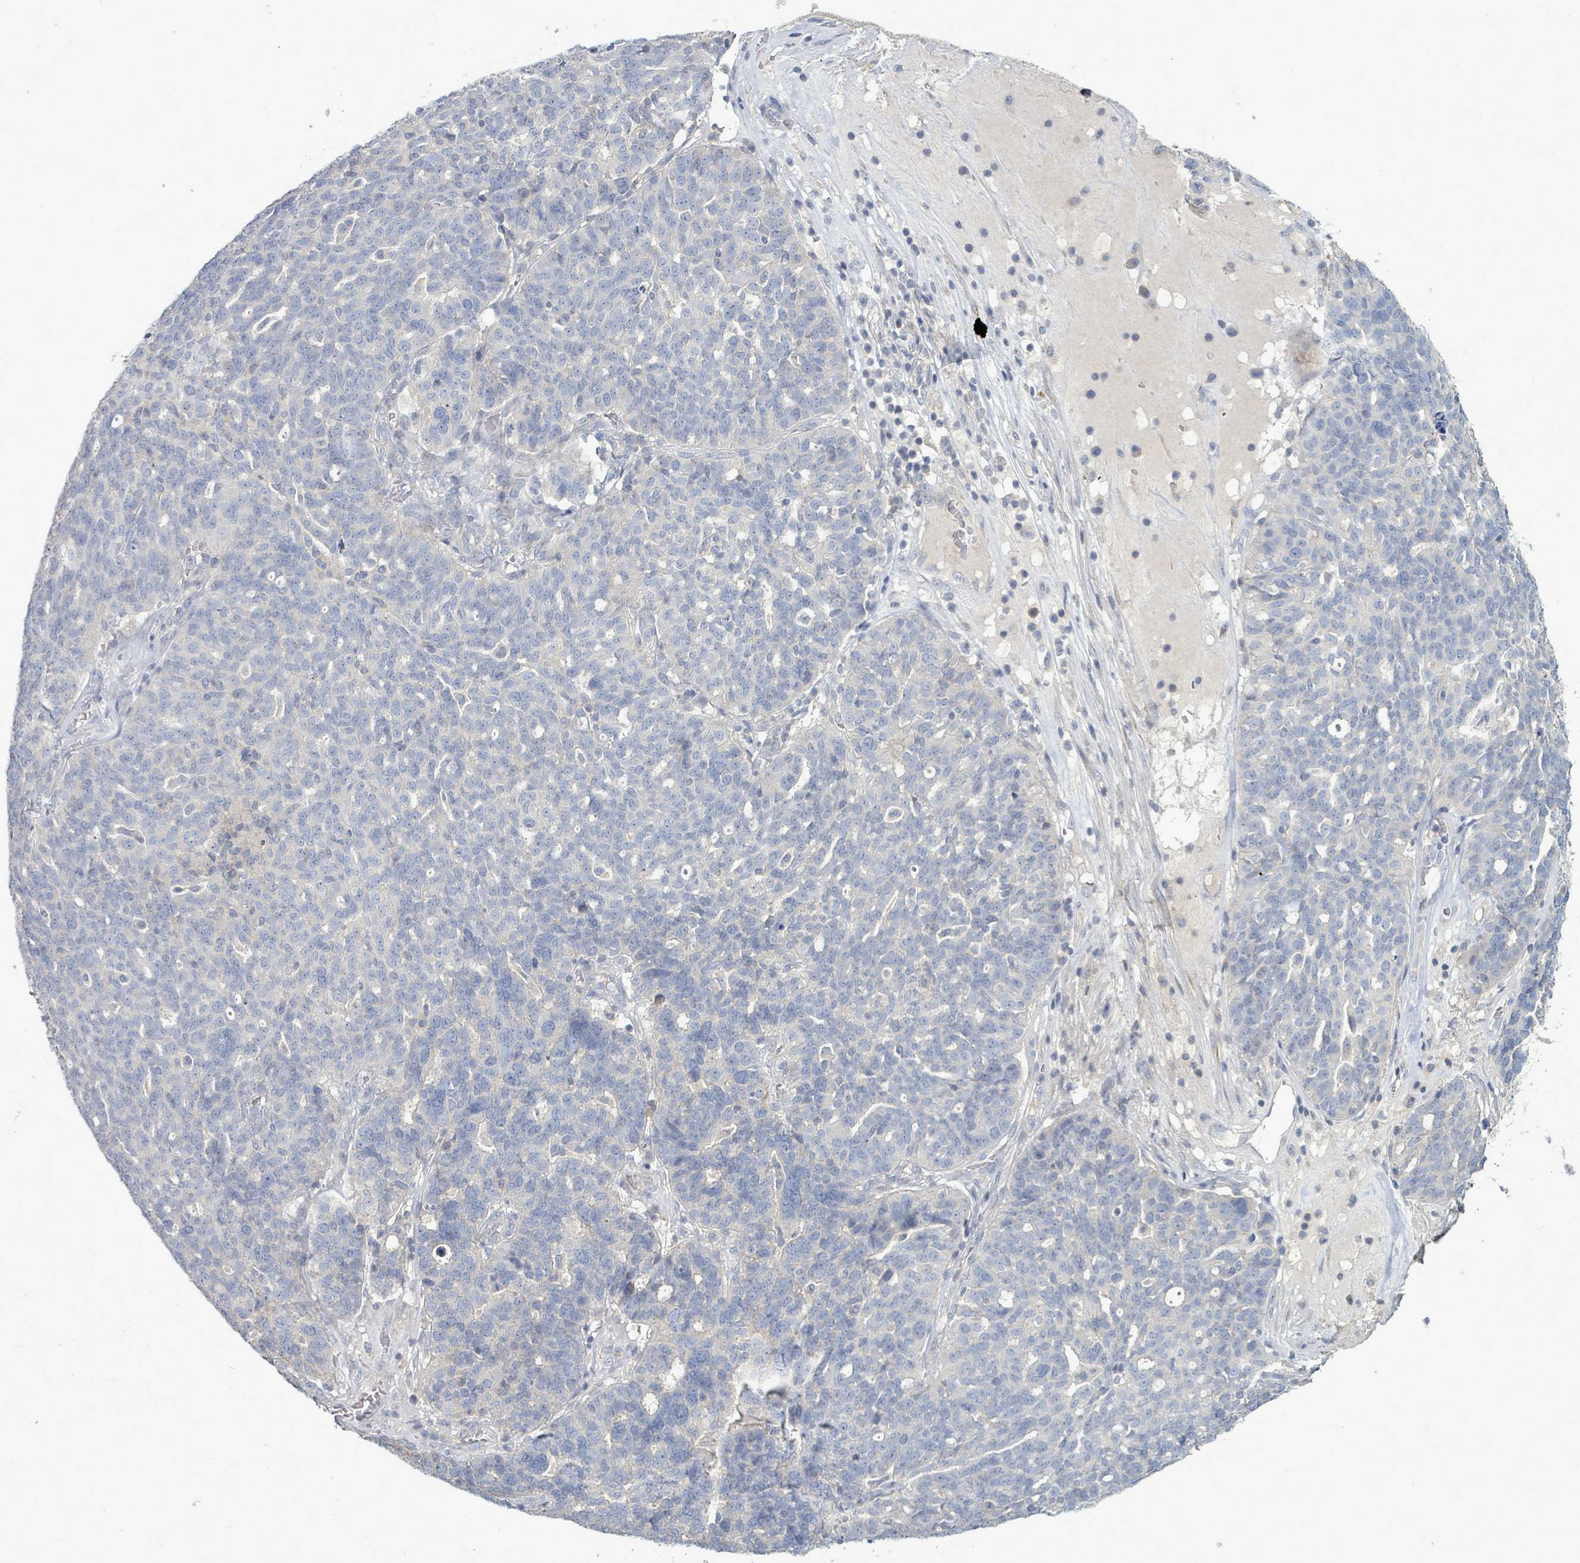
{"staining": {"intensity": "negative", "quantity": "none", "location": "none"}, "tissue": "ovarian cancer", "cell_type": "Tumor cells", "image_type": "cancer", "snomed": [{"axis": "morphology", "description": "Cystadenocarcinoma, serous, NOS"}, {"axis": "topography", "description": "Ovary"}], "caption": "Tumor cells are negative for protein expression in human ovarian cancer.", "gene": "ARGFX", "patient": {"sex": "female", "age": 59}}